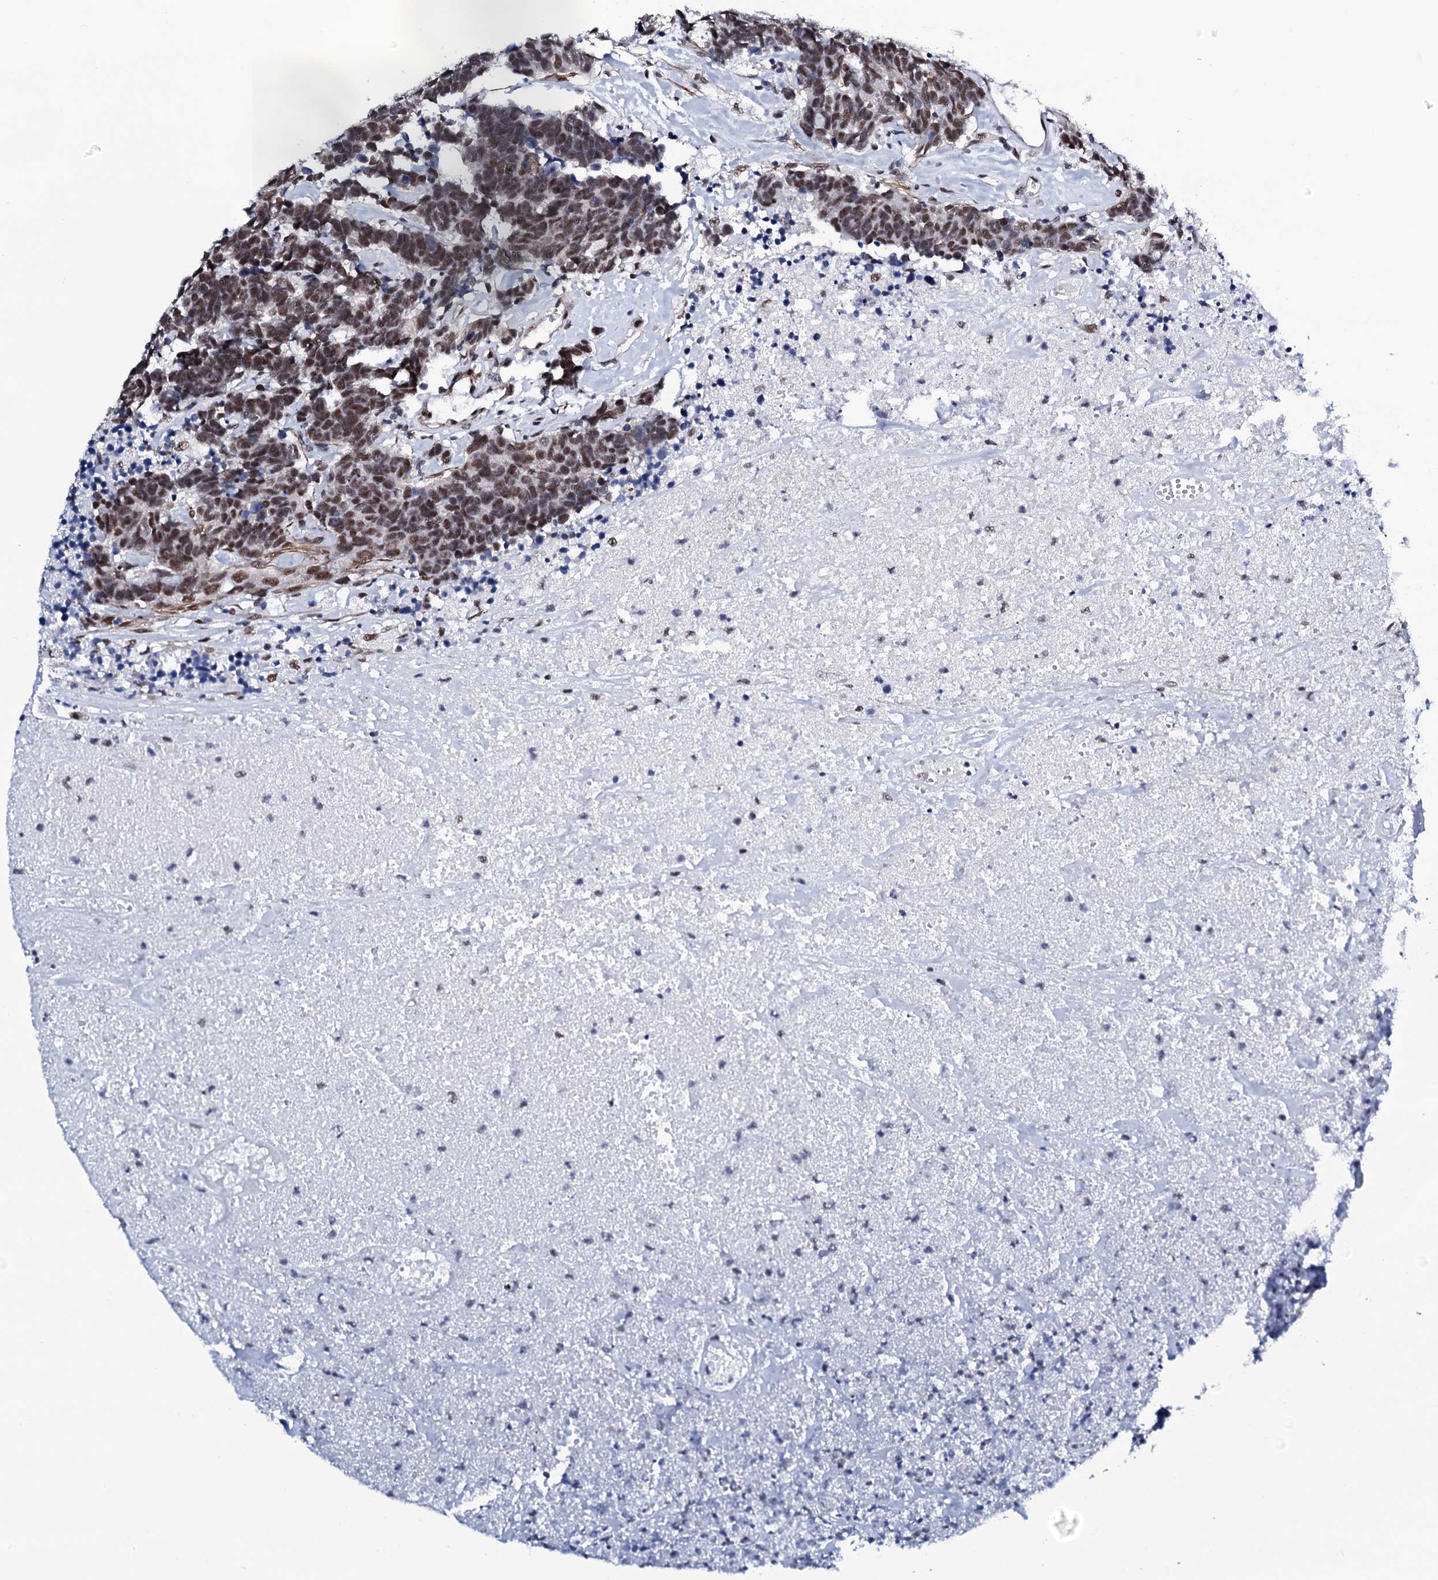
{"staining": {"intensity": "moderate", "quantity": ">75%", "location": "nuclear"}, "tissue": "carcinoid", "cell_type": "Tumor cells", "image_type": "cancer", "snomed": [{"axis": "morphology", "description": "Carcinoma, NOS"}, {"axis": "morphology", "description": "Carcinoid, malignant, NOS"}, {"axis": "topography", "description": "Urinary bladder"}], "caption": "Protein positivity by IHC exhibits moderate nuclear positivity in about >75% of tumor cells in carcinoid. (DAB = brown stain, brightfield microscopy at high magnification).", "gene": "CWC15", "patient": {"sex": "male", "age": 57}}